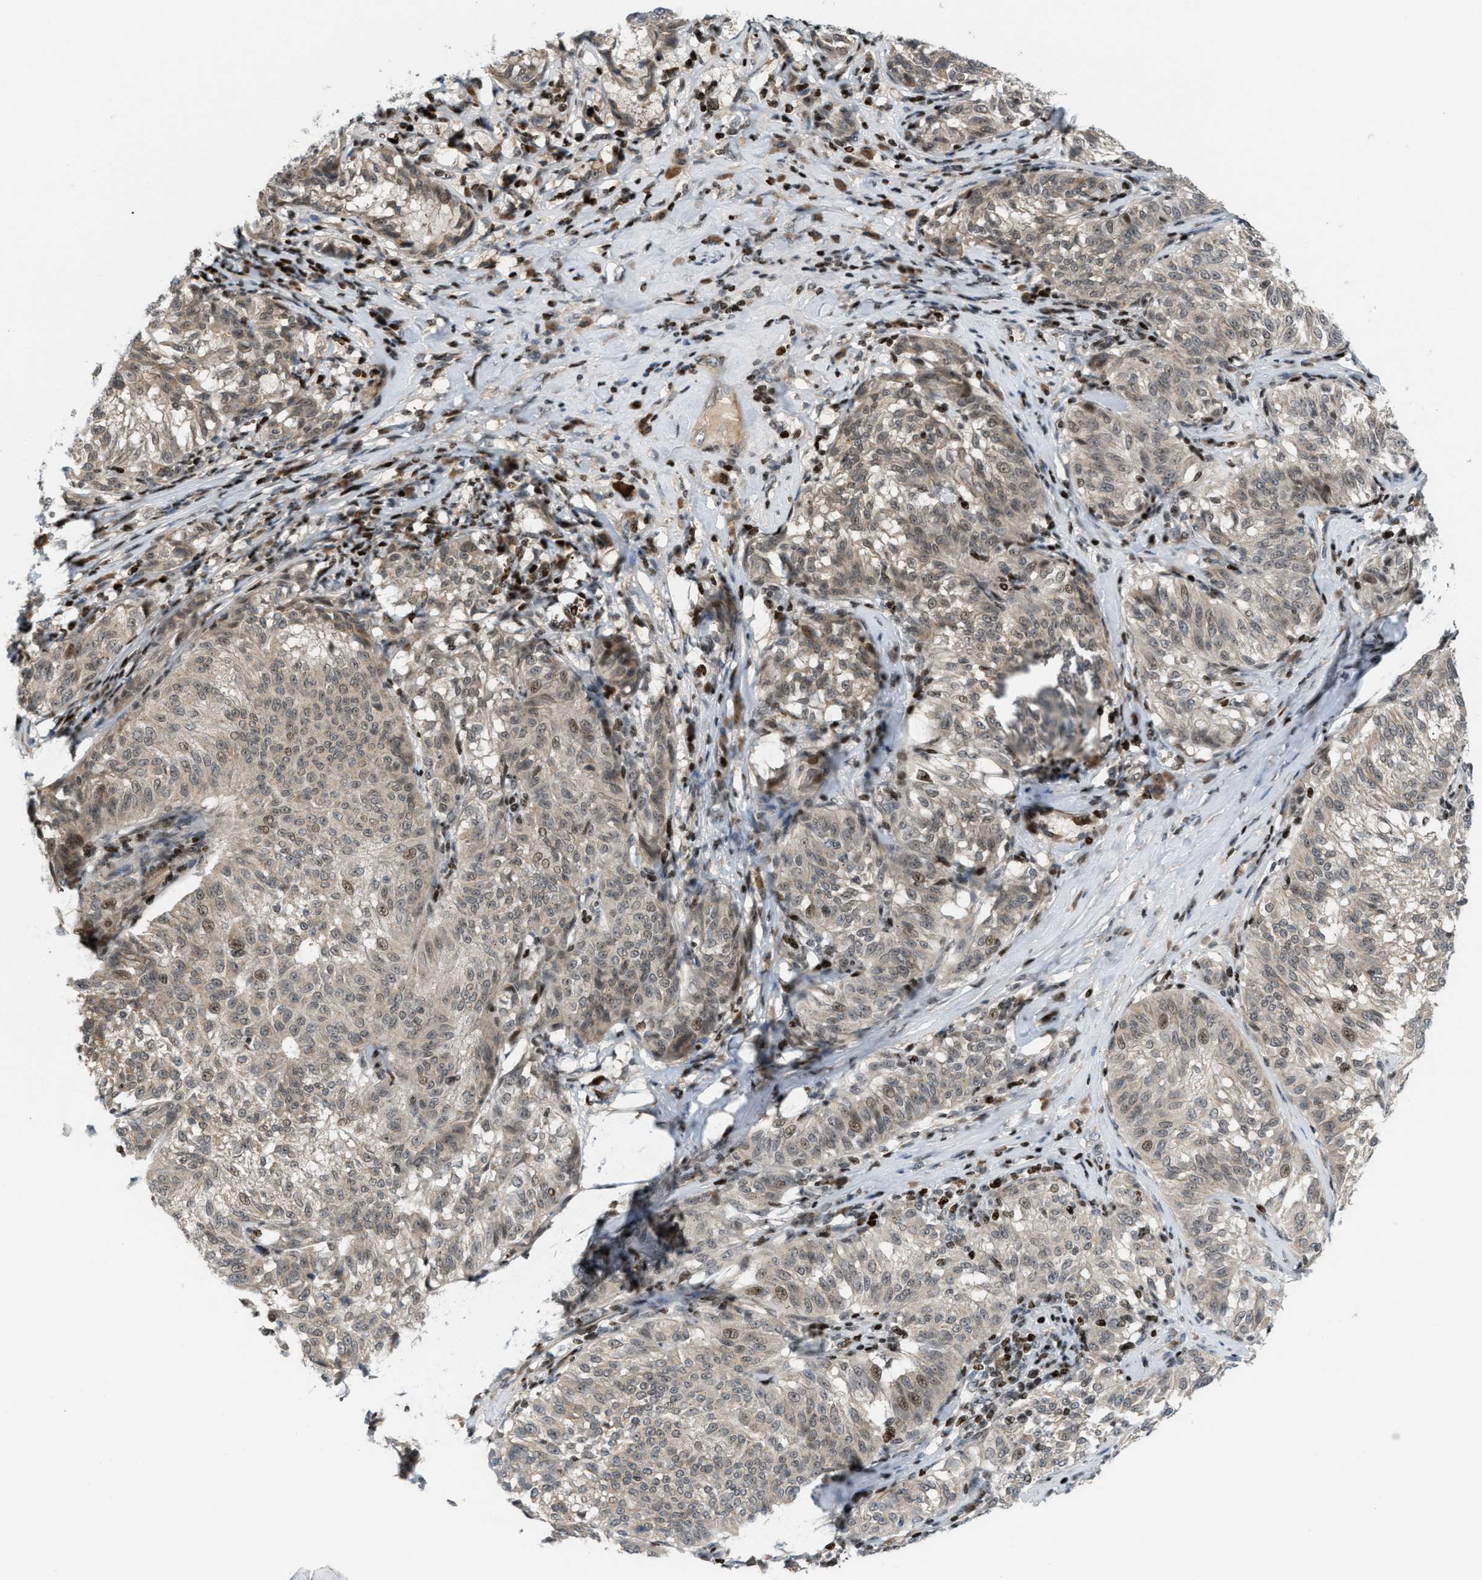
{"staining": {"intensity": "weak", "quantity": ">75%", "location": "cytoplasmic/membranous,nuclear"}, "tissue": "melanoma", "cell_type": "Tumor cells", "image_type": "cancer", "snomed": [{"axis": "morphology", "description": "Malignant melanoma, NOS"}, {"axis": "topography", "description": "Skin"}], "caption": "An immunohistochemistry photomicrograph of neoplastic tissue is shown. Protein staining in brown highlights weak cytoplasmic/membranous and nuclear positivity in melanoma within tumor cells.", "gene": "ZNF276", "patient": {"sex": "female", "age": 72}}